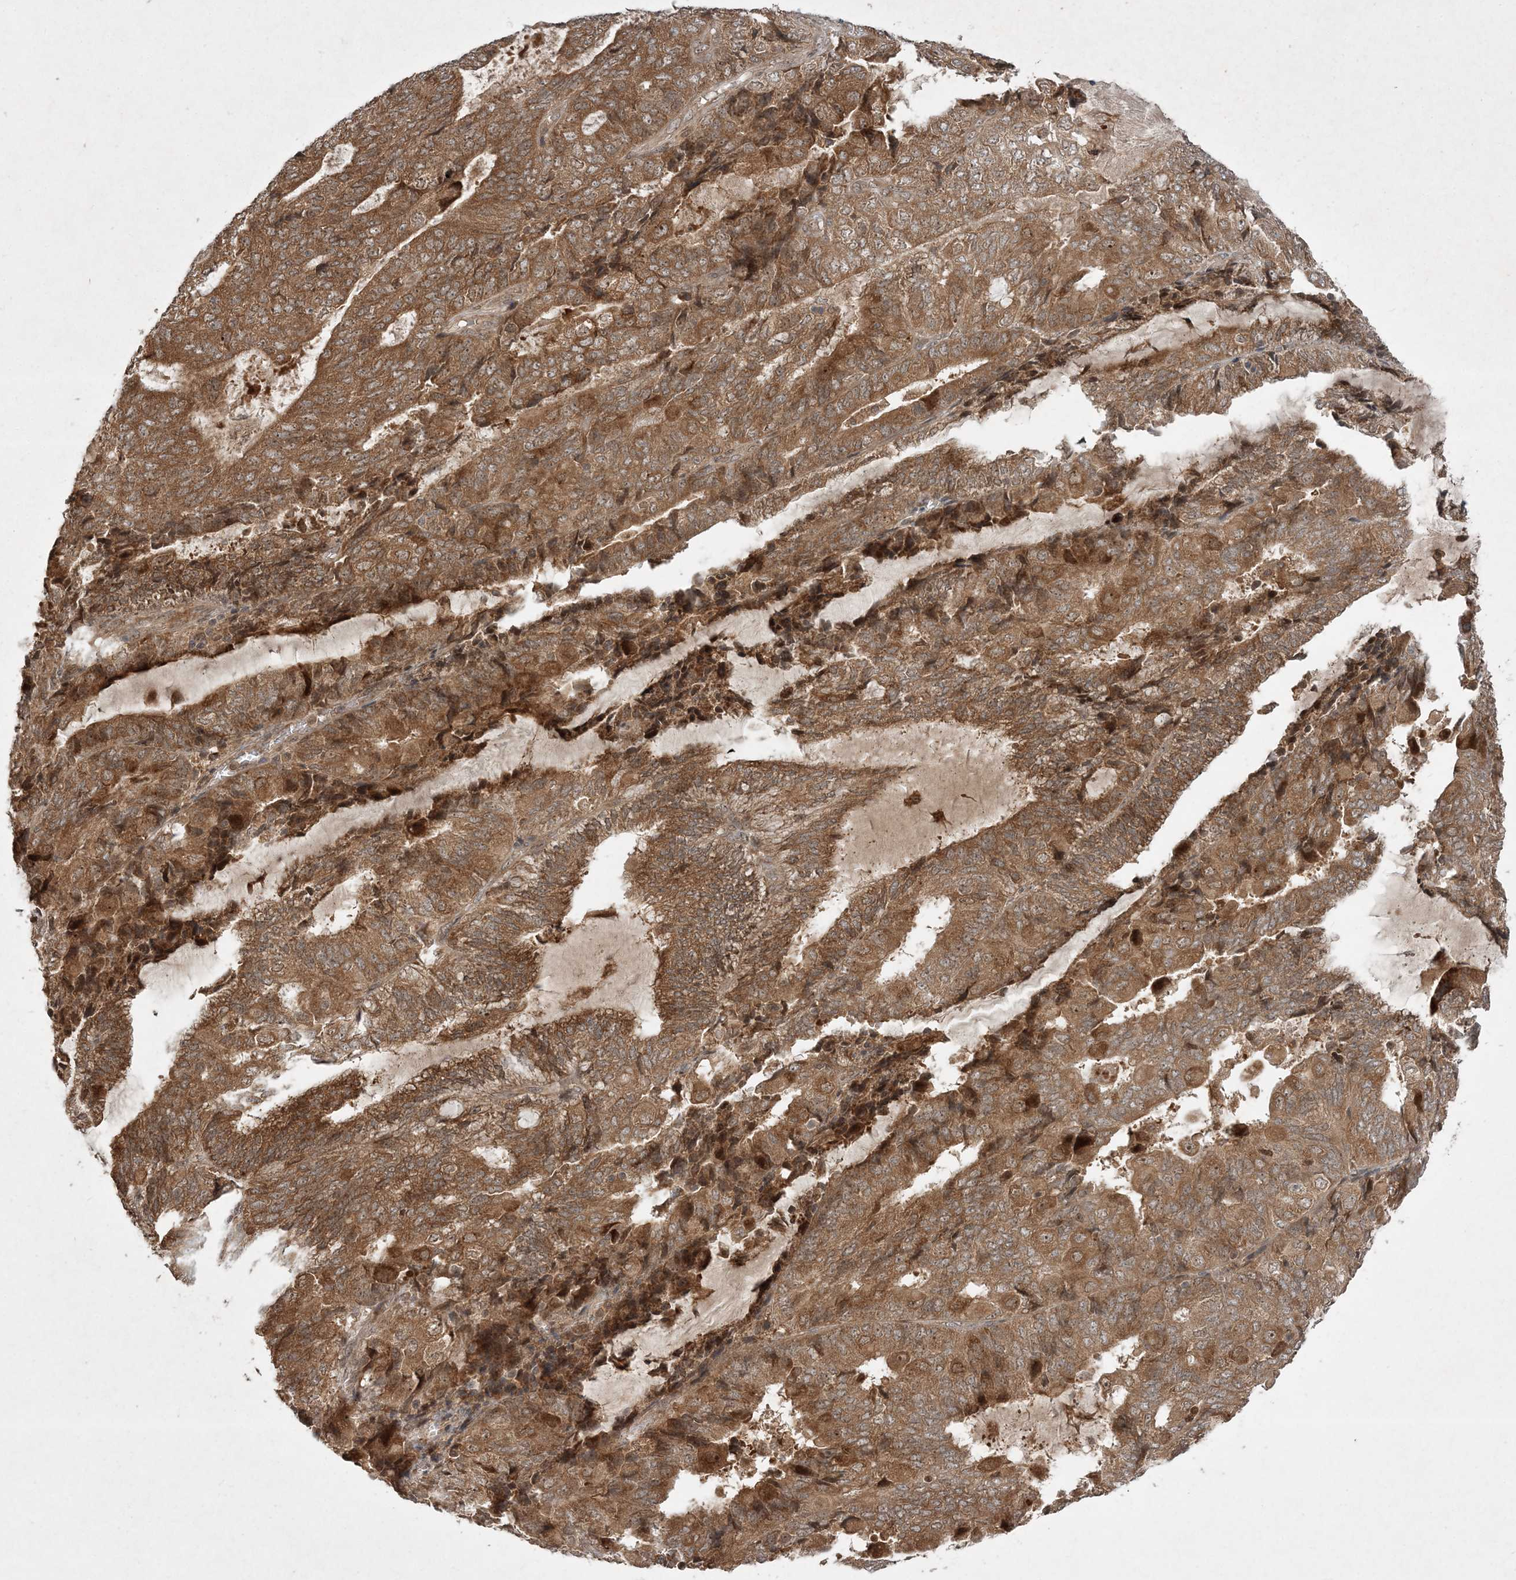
{"staining": {"intensity": "moderate", "quantity": ">75%", "location": "cytoplasmic/membranous"}, "tissue": "endometrial cancer", "cell_type": "Tumor cells", "image_type": "cancer", "snomed": [{"axis": "morphology", "description": "Adenocarcinoma, NOS"}, {"axis": "topography", "description": "Endometrium"}], "caption": "DAB (3,3'-diaminobenzidine) immunohistochemical staining of human endometrial cancer (adenocarcinoma) exhibits moderate cytoplasmic/membranous protein expression in approximately >75% of tumor cells.", "gene": "UBR3", "patient": {"sex": "female", "age": 81}}